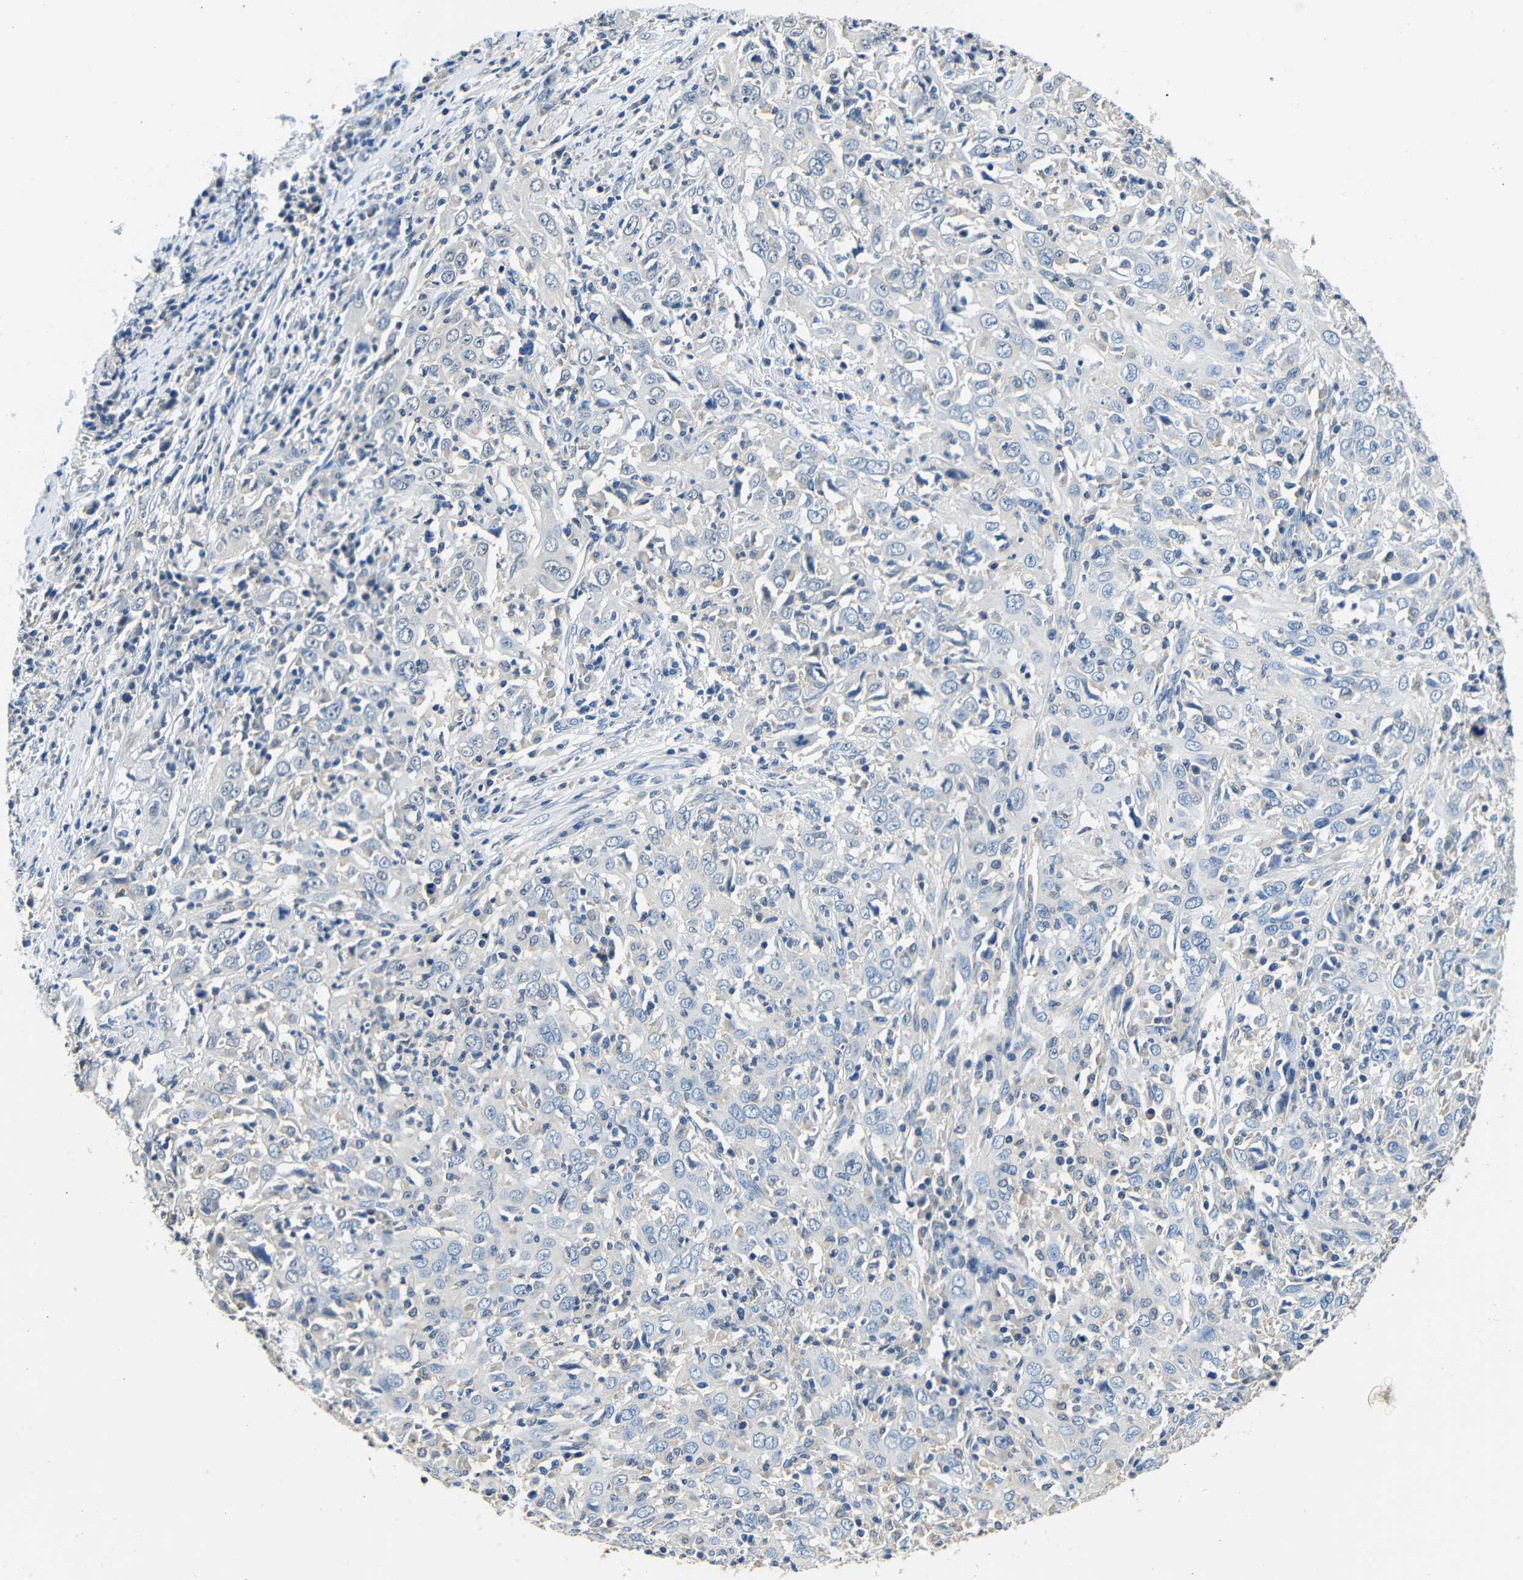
{"staining": {"intensity": "weak", "quantity": "<25%", "location": "cytoplasmic/membranous"}, "tissue": "cervical cancer", "cell_type": "Tumor cells", "image_type": "cancer", "snomed": [{"axis": "morphology", "description": "Squamous cell carcinoma, NOS"}, {"axis": "topography", "description": "Cervix"}], "caption": "The immunohistochemistry photomicrograph has no significant positivity in tumor cells of cervical cancer tissue.", "gene": "ADAP1", "patient": {"sex": "female", "age": 46}}